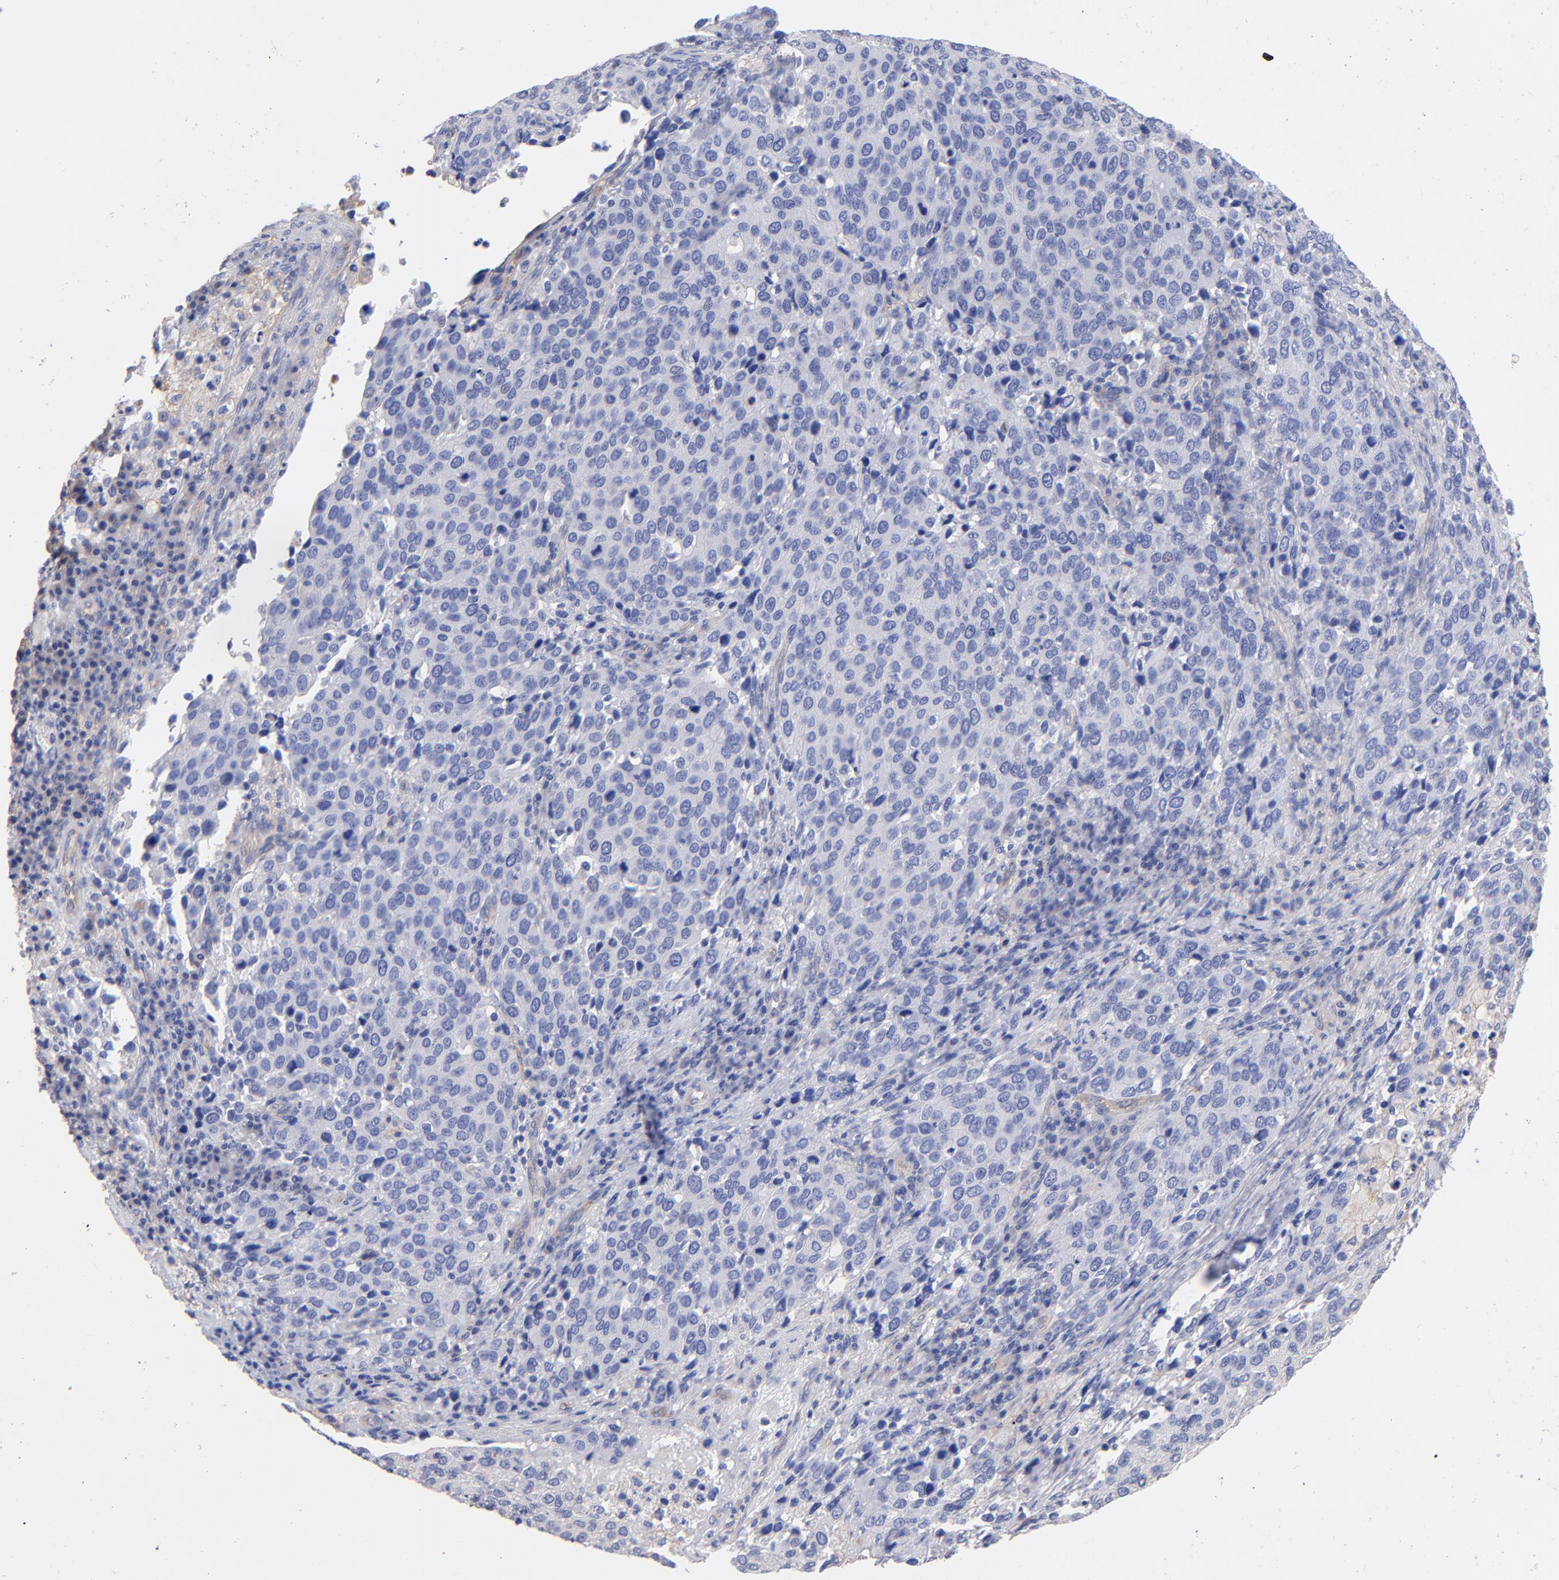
{"staining": {"intensity": "negative", "quantity": "none", "location": "none"}, "tissue": "cervical cancer", "cell_type": "Tumor cells", "image_type": "cancer", "snomed": [{"axis": "morphology", "description": "Squamous cell carcinoma, NOS"}, {"axis": "topography", "description": "Cervix"}], "caption": "Immunohistochemistry (IHC) image of cervical cancer (squamous cell carcinoma) stained for a protein (brown), which demonstrates no staining in tumor cells.", "gene": "SLC44A2", "patient": {"sex": "female", "age": 54}}